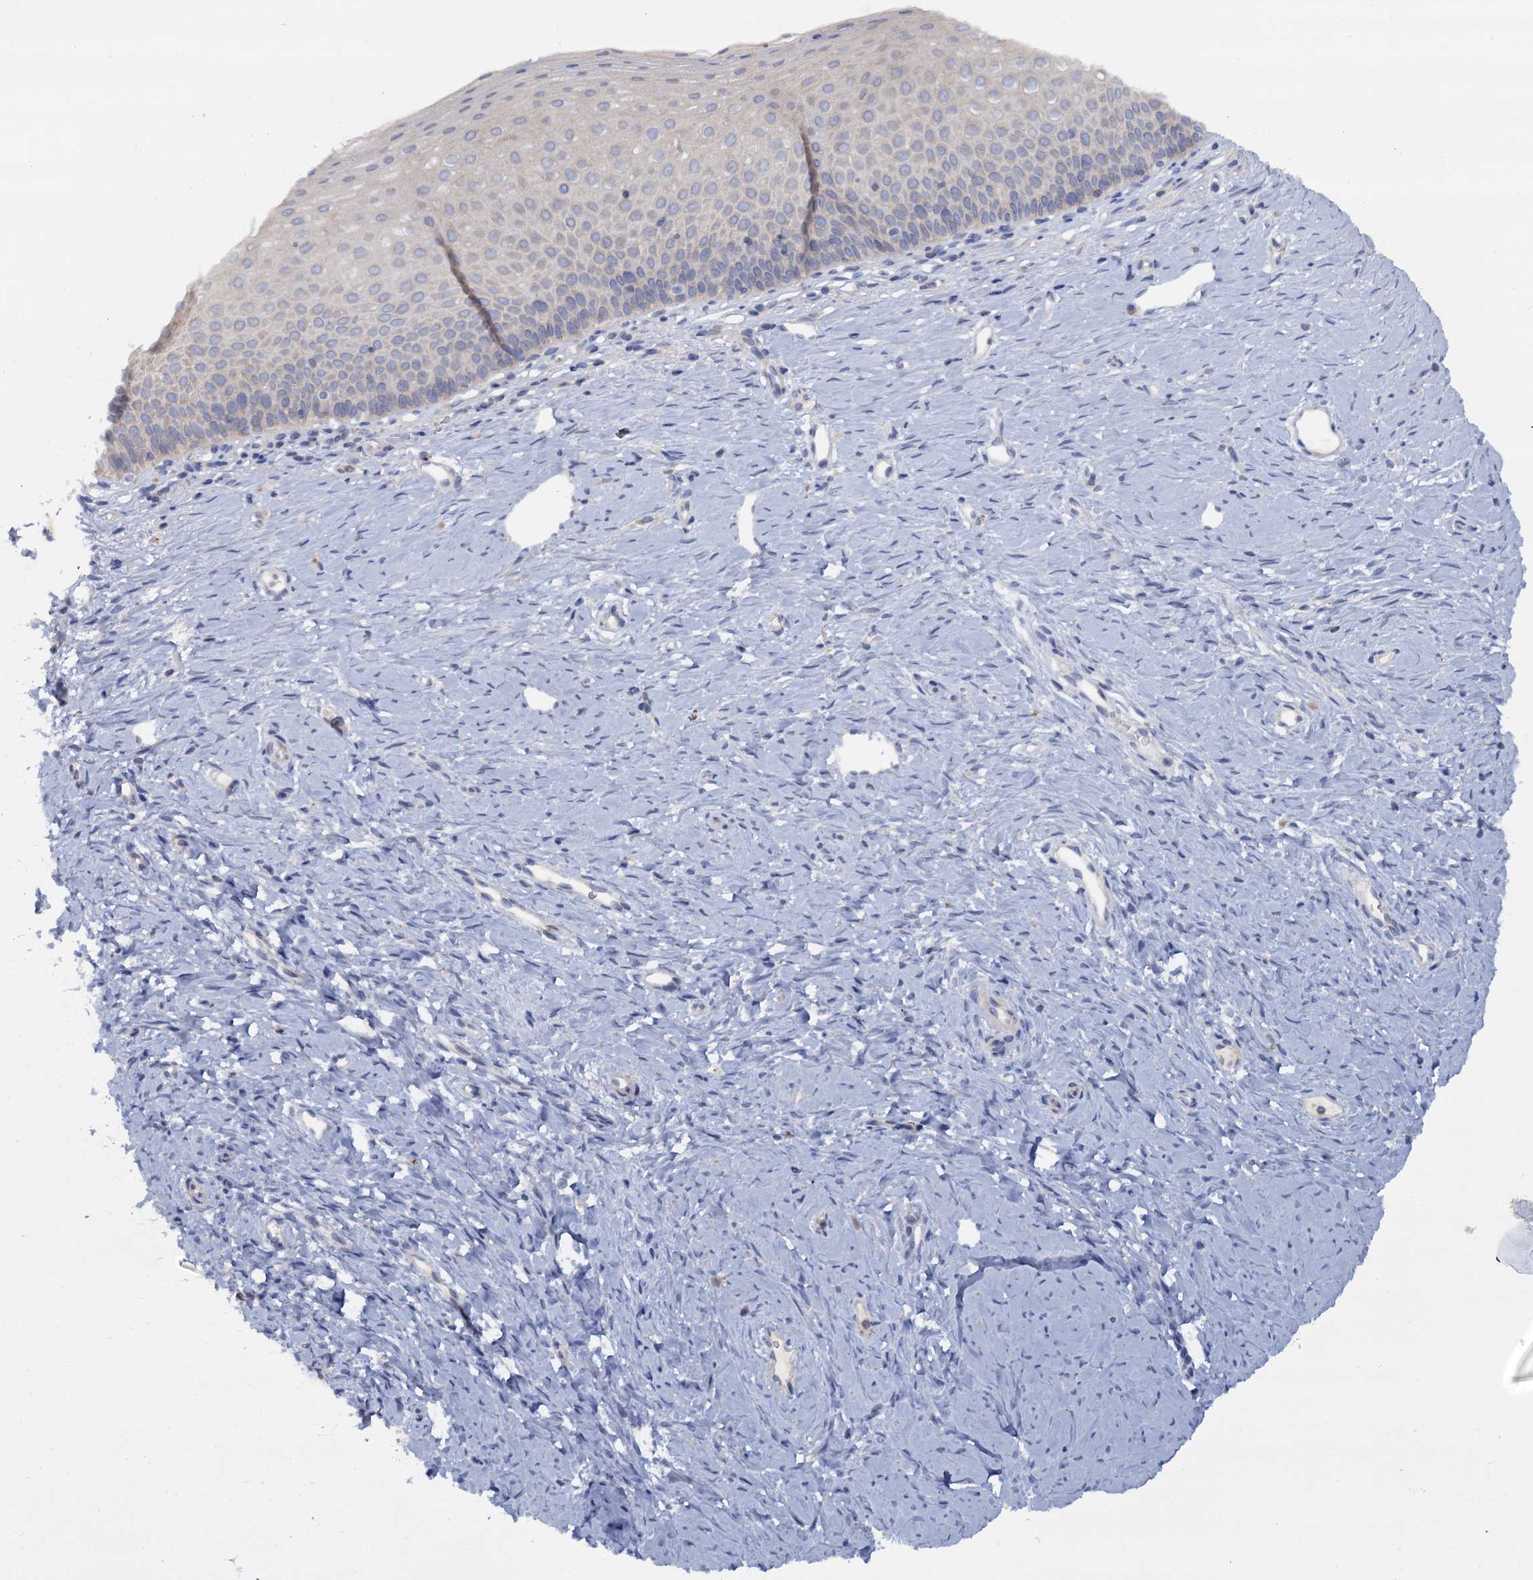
{"staining": {"intensity": "negative", "quantity": "none", "location": "none"}, "tissue": "cervix", "cell_type": "Glandular cells", "image_type": "normal", "snomed": [{"axis": "morphology", "description": "Normal tissue, NOS"}, {"axis": "topography", "description": "Cervix"}], "caption": "Unremarkable cervix was stained to show a protein in brown. There is no significant positivity in glandular cells. (DAB immunohistochemistry visualized using brightfield microscopy, high magnification).", "gene": "ACSM3", "patient": {"sex": "female", "age": 36}}